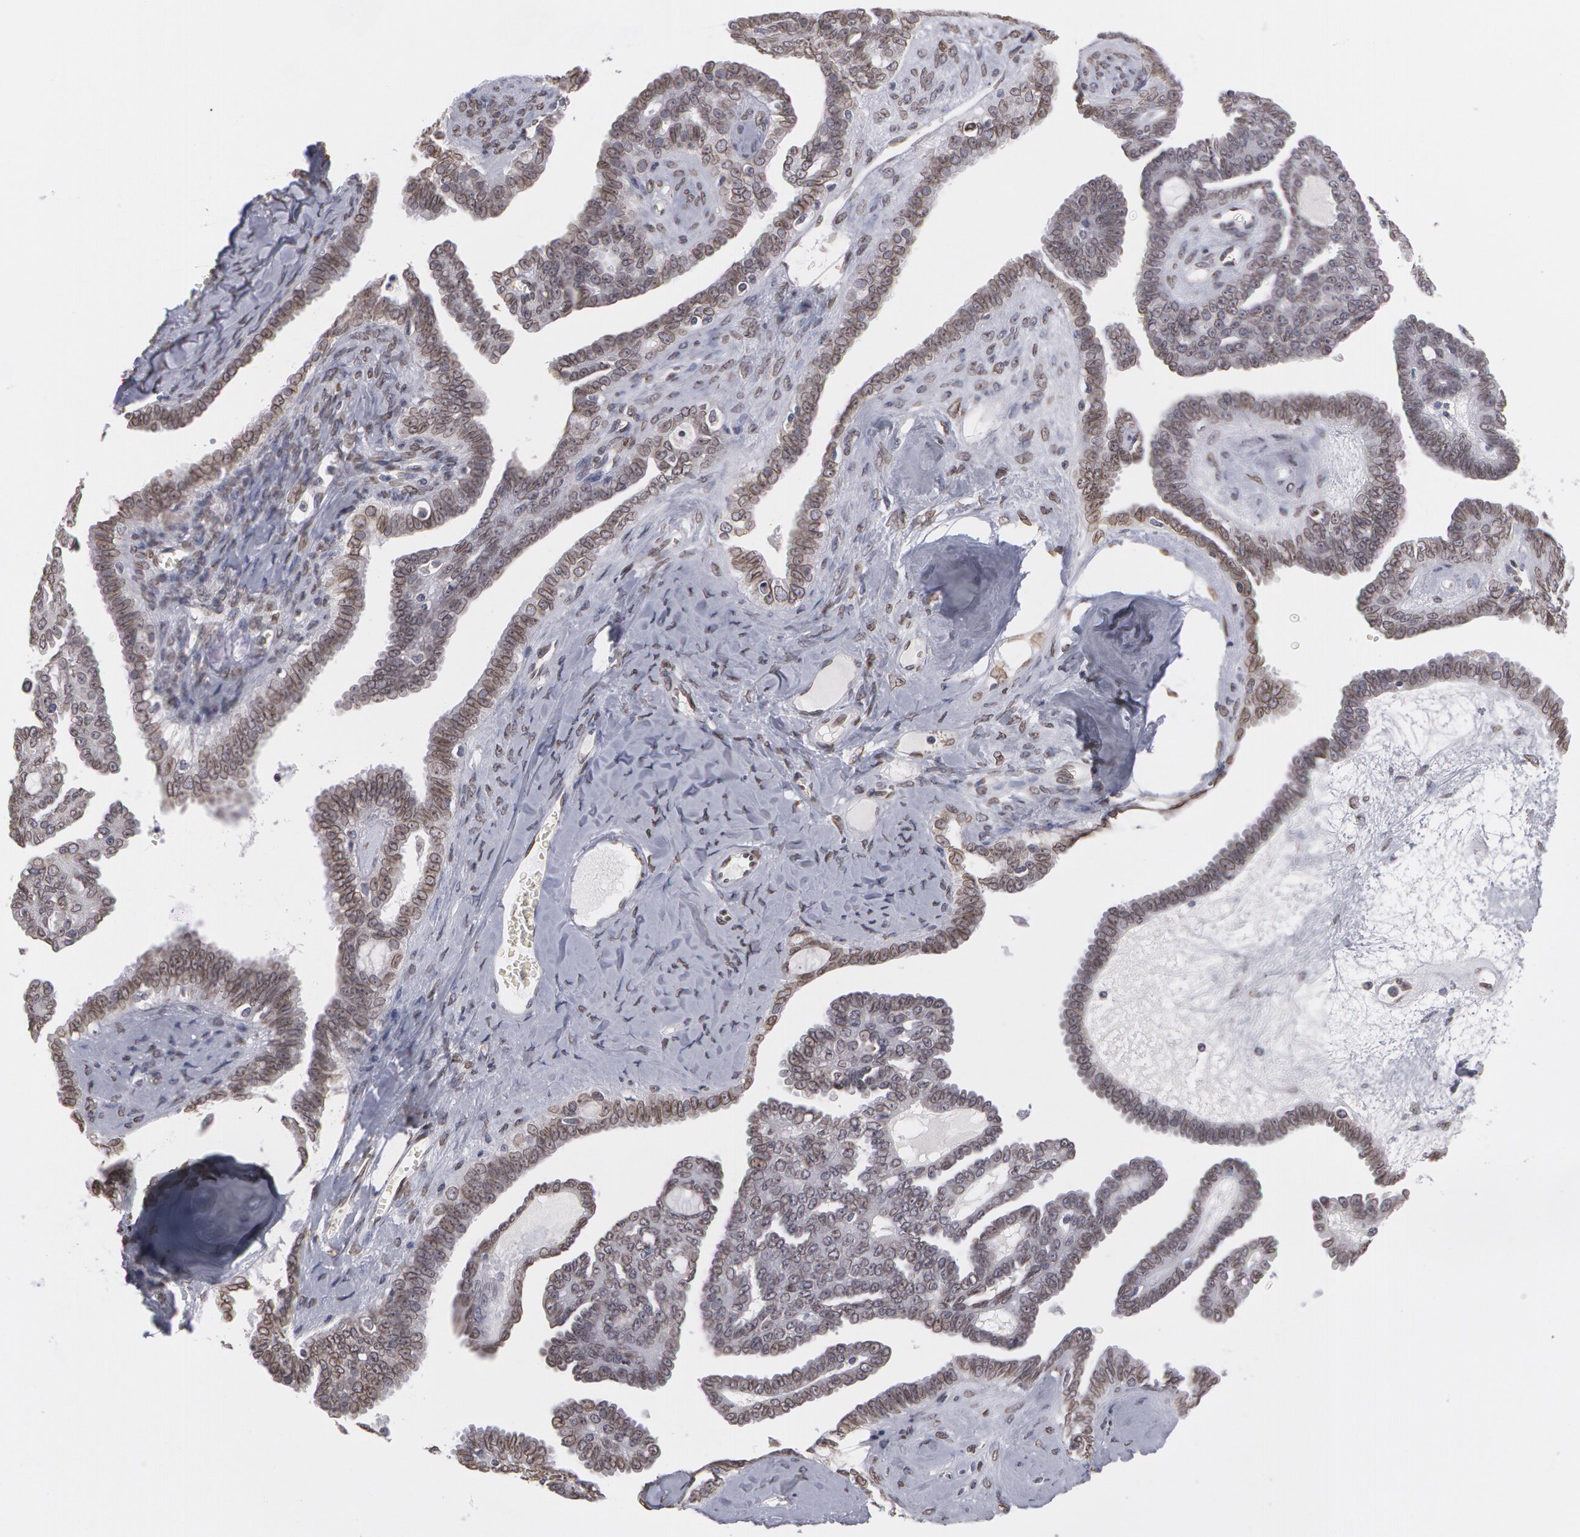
{"staining": {"intensity": "weak", "quantity": "25%-75%", "location": "nuclear"}, "tissue": "ovarian cancer", "cell_type": "Tumor cells", "image_type": "cancer", "snomed": [{"axis": "morphology", "description": "Cystadenocarcinoma, serous, NOS"}, {"axis": "topography", "description": "Ovary"}], "caption": "Immunohistochemical staining of human ovarian cancer (serous cystadenocarcinoma) displays low levels of weak nuclear positivity in approximately 25%-75% of tumor cells.", "gene": "EMD", "patient": {"sex": "female", "age": 71}}